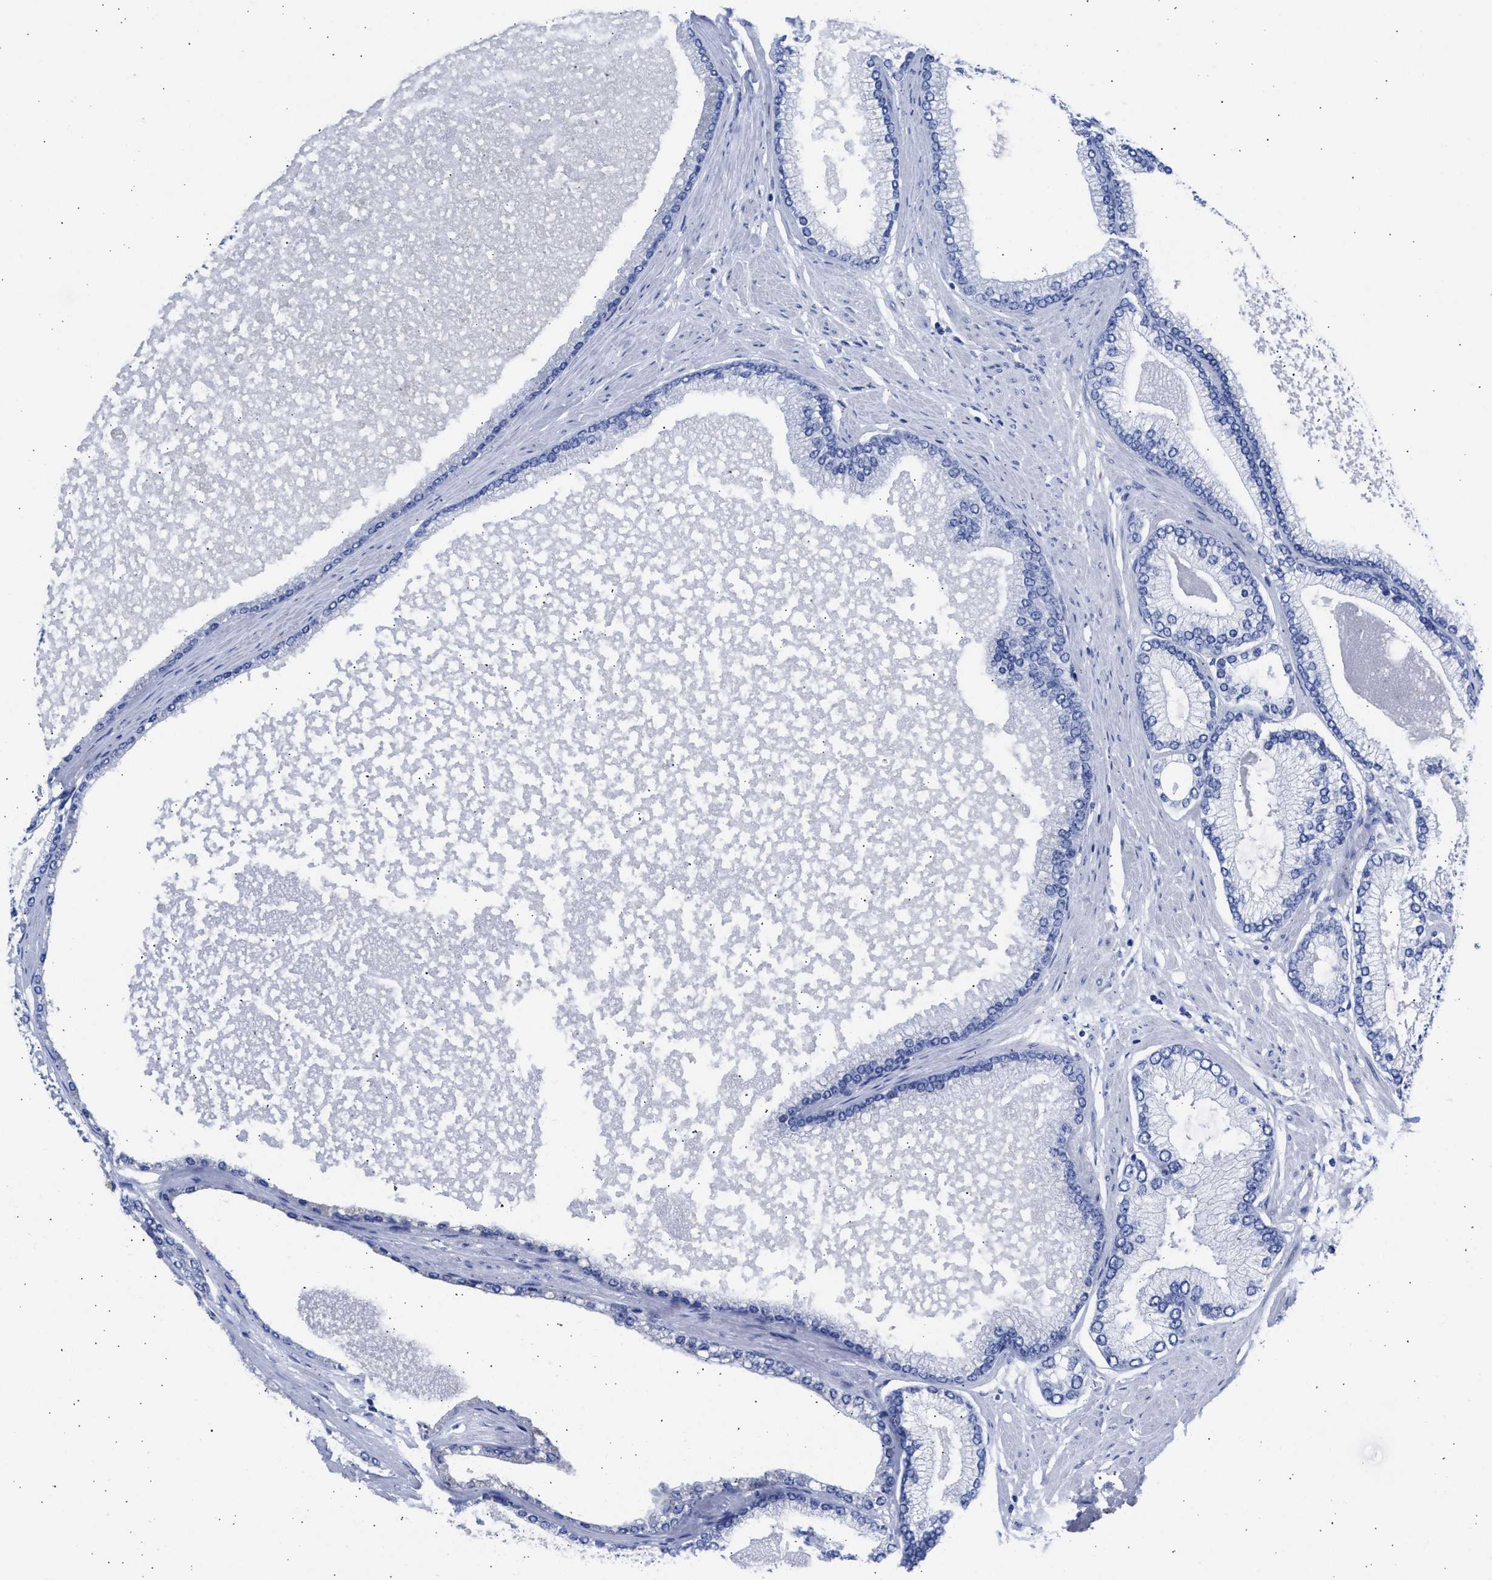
{"staining": {"intensity": "negative", "quantity": "none", "location": "none"}, "tissue": "prostate cancer", "cell_type": "Tumor cells", "image_type": "cancer", "snomed": [{"axis": "morphology", "description": "Adenocarcinoma, High grade"}, {"axis": "topography", "description": "Prostate"}], "caption": "IHC of human prostate cancer shows no staining in tumor cells.", "gene": "NCAM1", "patient": {"sex": "male", "age": 61}}